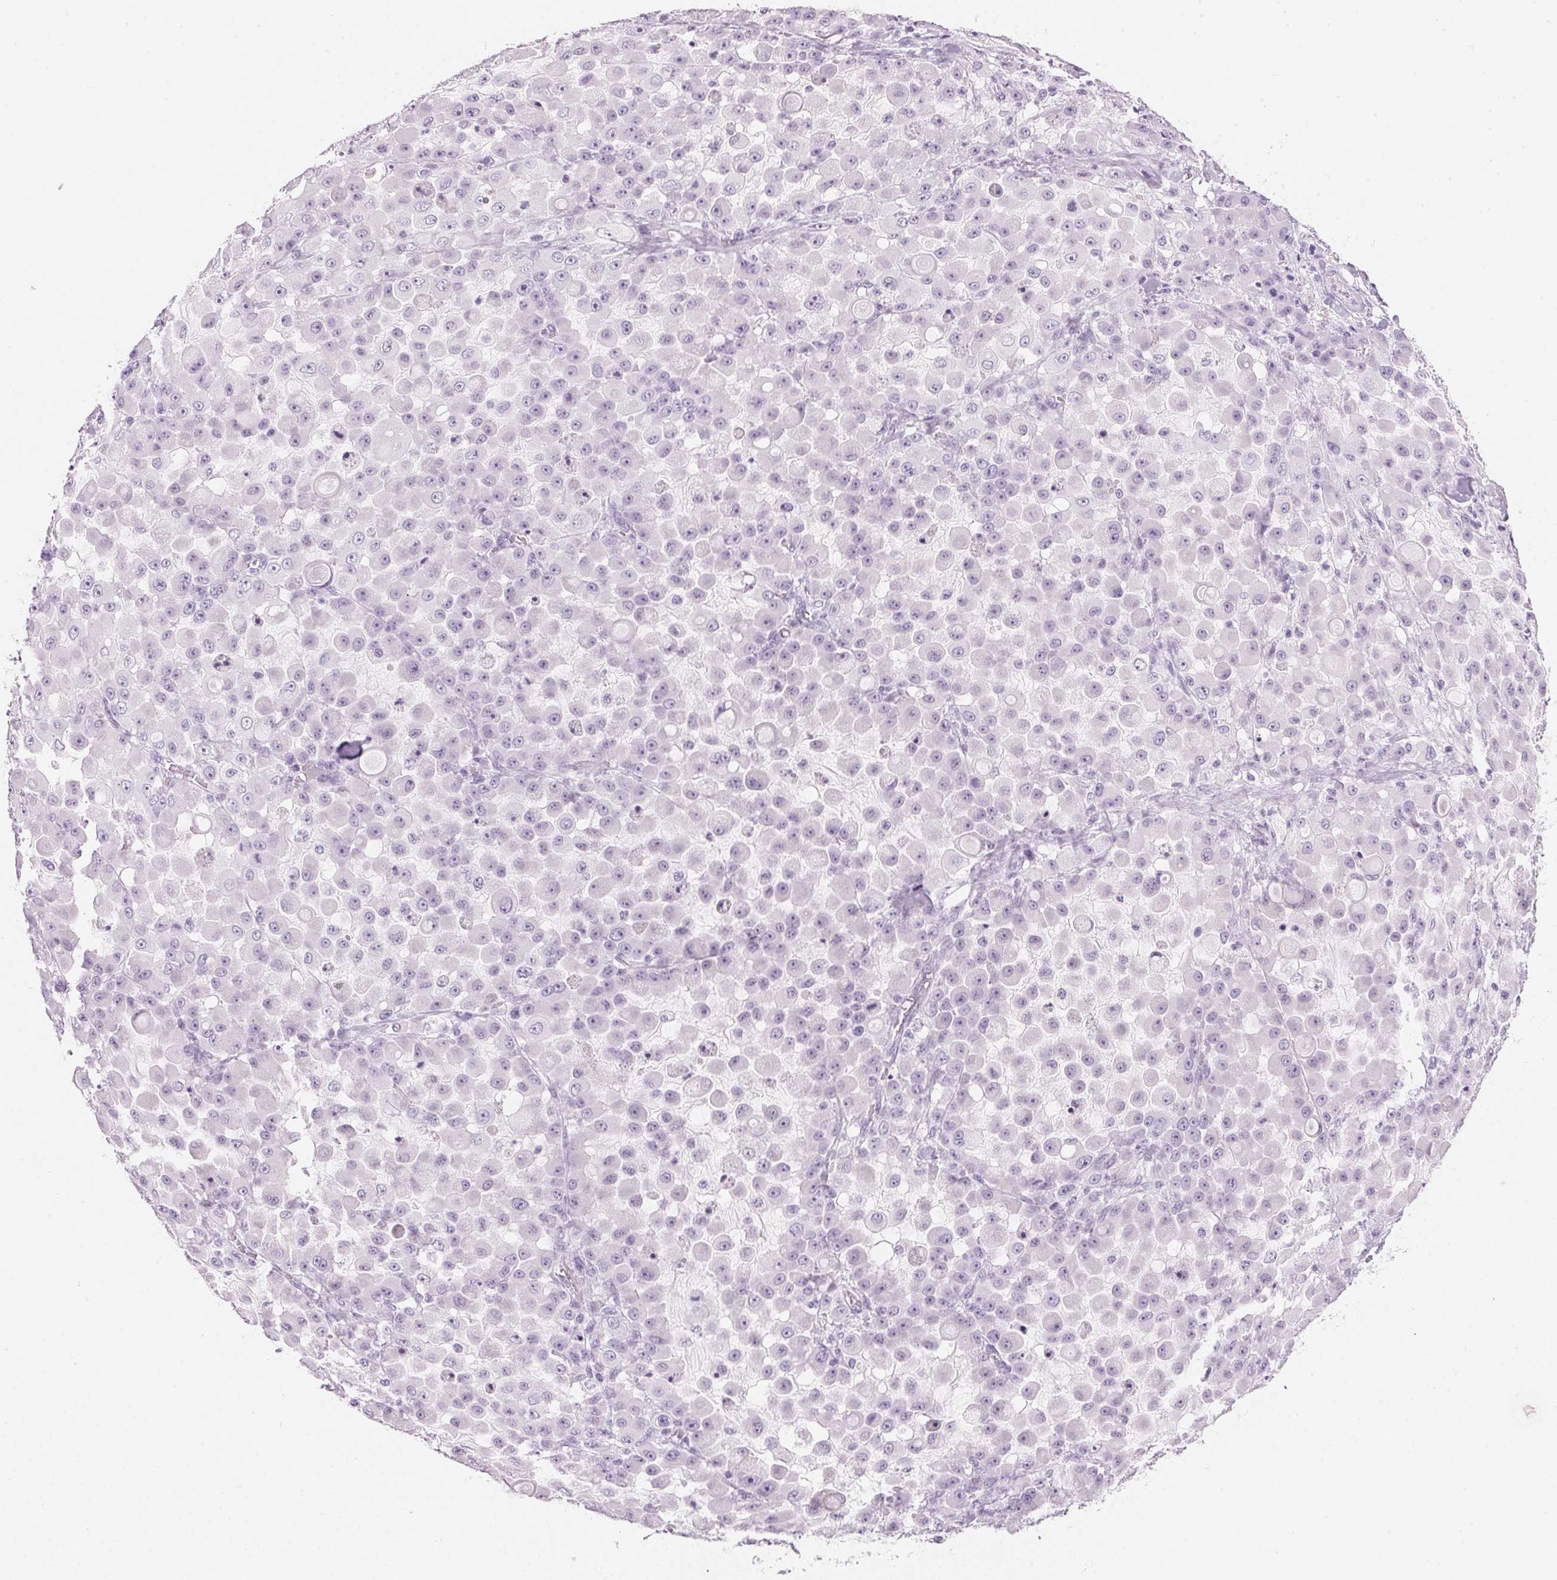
{"staining": {"intensity": "negative", "quantity": "none", "location": "none"}, "tissue": "stomach cancer", "cell_type": "Tumor cells", "image_type": "cancer", "snomed": [{"axis": "morphology", "description": "Adenocarcinoma, NOS"}, {"axis": "topography", "description": "Stomach"}], "caption": "Immunohistochemistry (IHC) photomicrograph of neoplastic tissue: stomach adenocarcinoma stained with DAB (3,3'-diaminobenzidine) demonstrates no significant protein positivity in tumor cells.", "gene": "IGFBP1", "patient": {"sex": "female", "age": 76}}